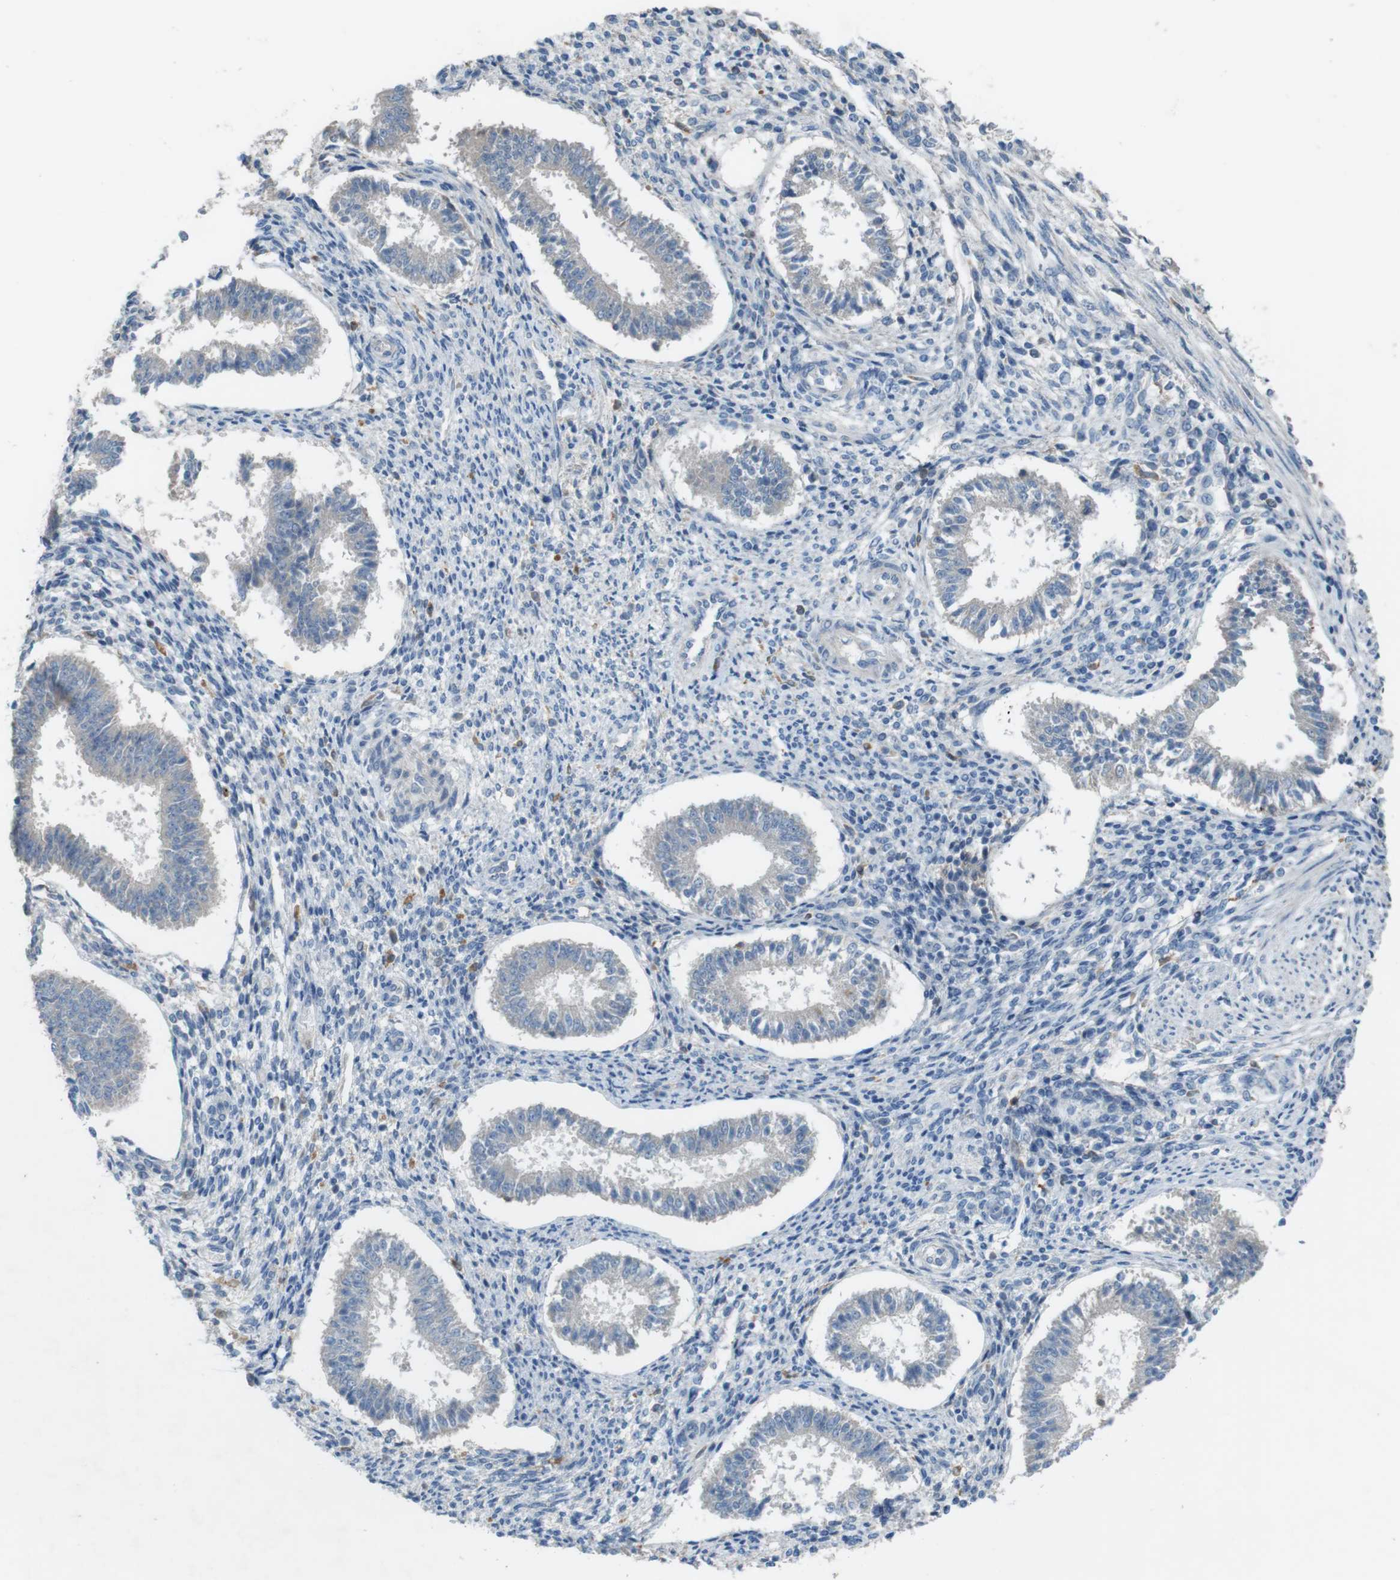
{"staining": {"intensity": "weak", "quantity": "<25%", "location": "cytoplasmic/membranous"}, "tissue": "endometrium", "cell_type": "Cells in endometrial stroma", "image_type": "normal", "snomed": [{"axis": "morphology", "description": "Normal tissue, NOS"}, {"axis": "topography", "description": "Endometrium"}], "caption": "The immunohistochemistry micrograph has no significant expression in cells in endometrial stroma of endometrium.", "gene": "MOGAT3", "patient": {"sex": "female", "age": 35}}